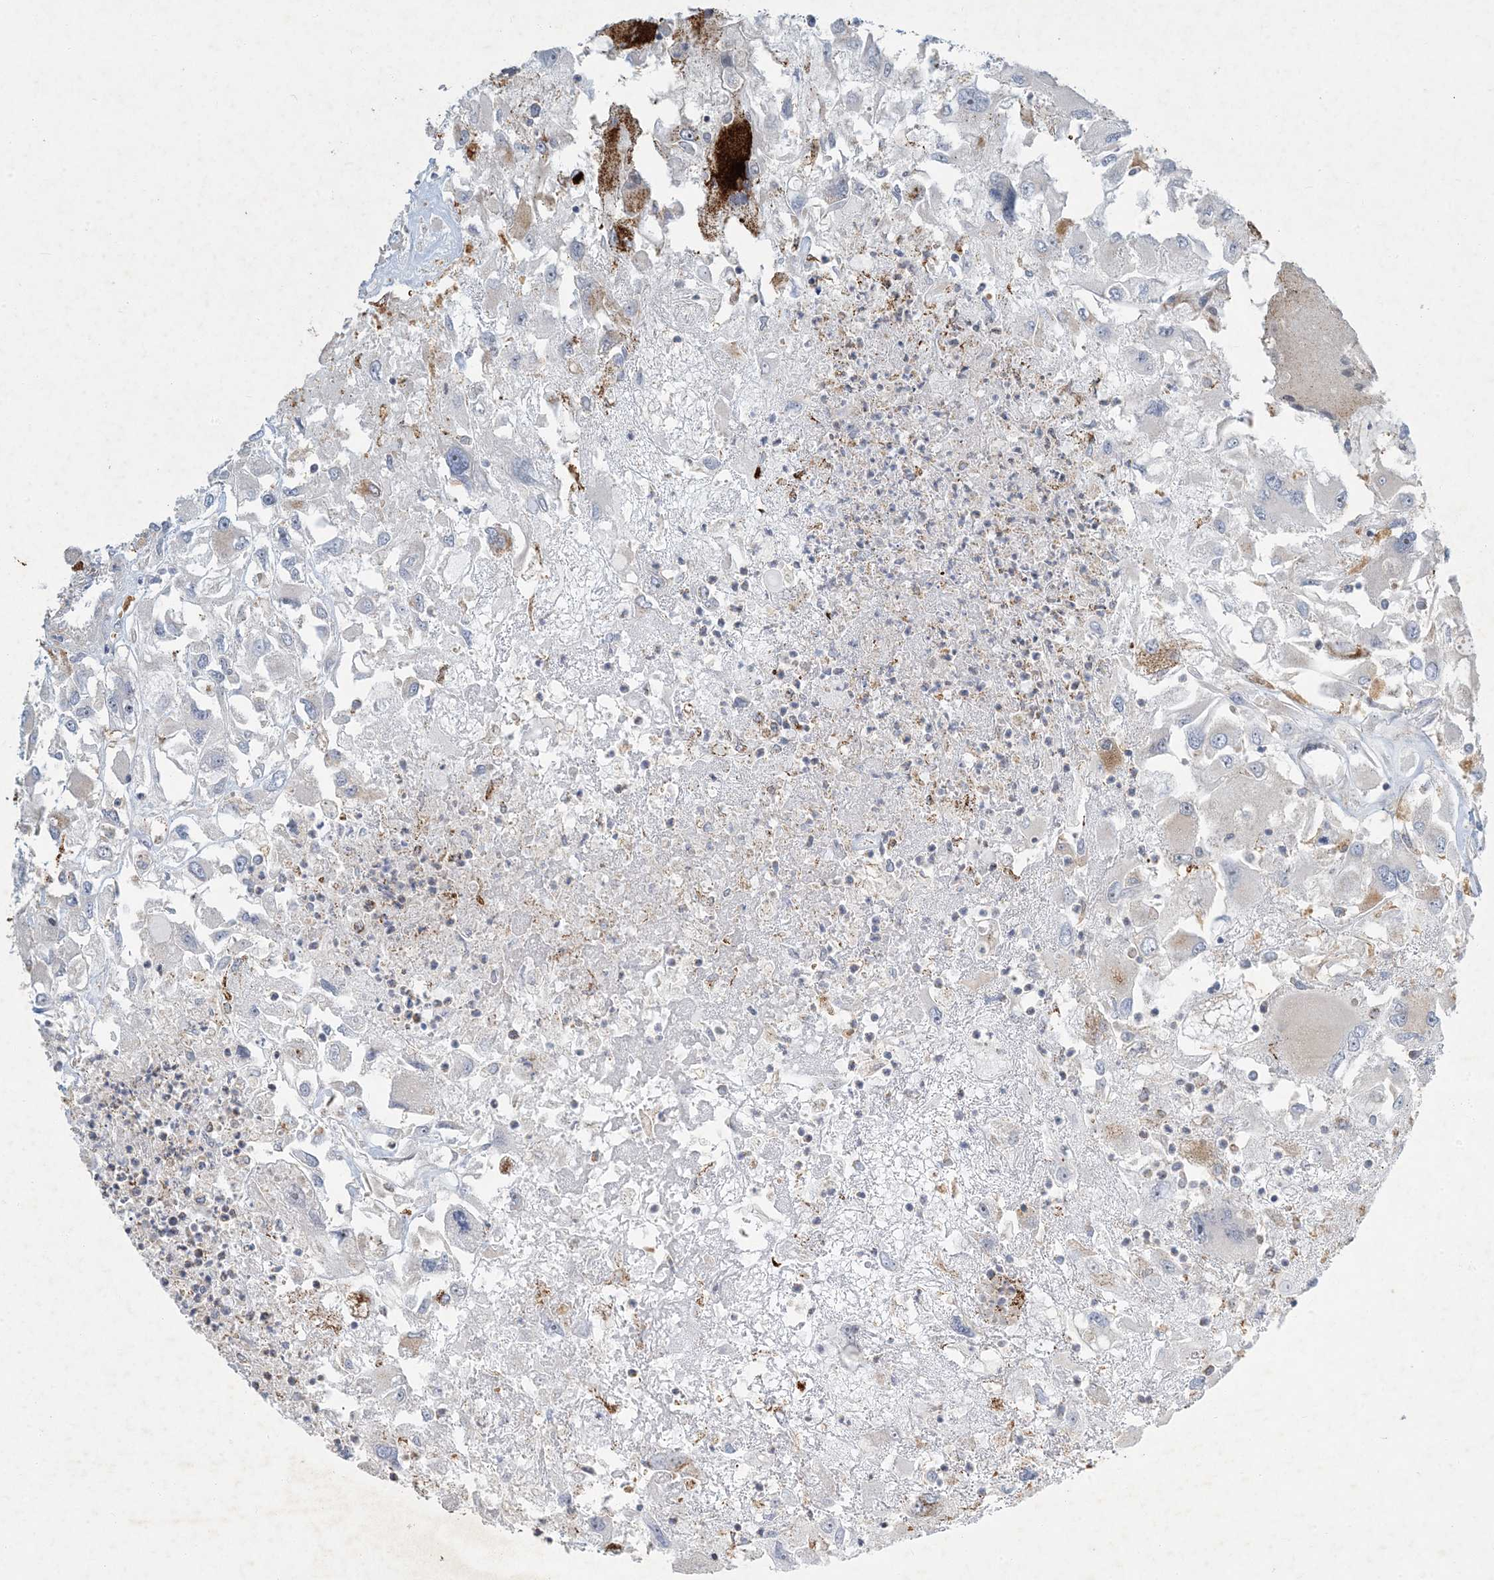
{"staining": {"intensity": "negative", "quantity": "none", "location": "none"}, "tissue": "renal cancer", "cell_type": "Tumor cells", "image_type": "cancer", "snomed": [{"axis": "morphology", "description": "Adenocarcinoma, NOS"}, {"axis": "topography", "description": "Kidney"}], "caption": "This is an immunohistochemistry (IHC) histopathology image of human adenocarcinoma (renal). There is no staining in tumor cells.", "gene": "LTN1", "patient": {"sex": "female", "age": 52}}